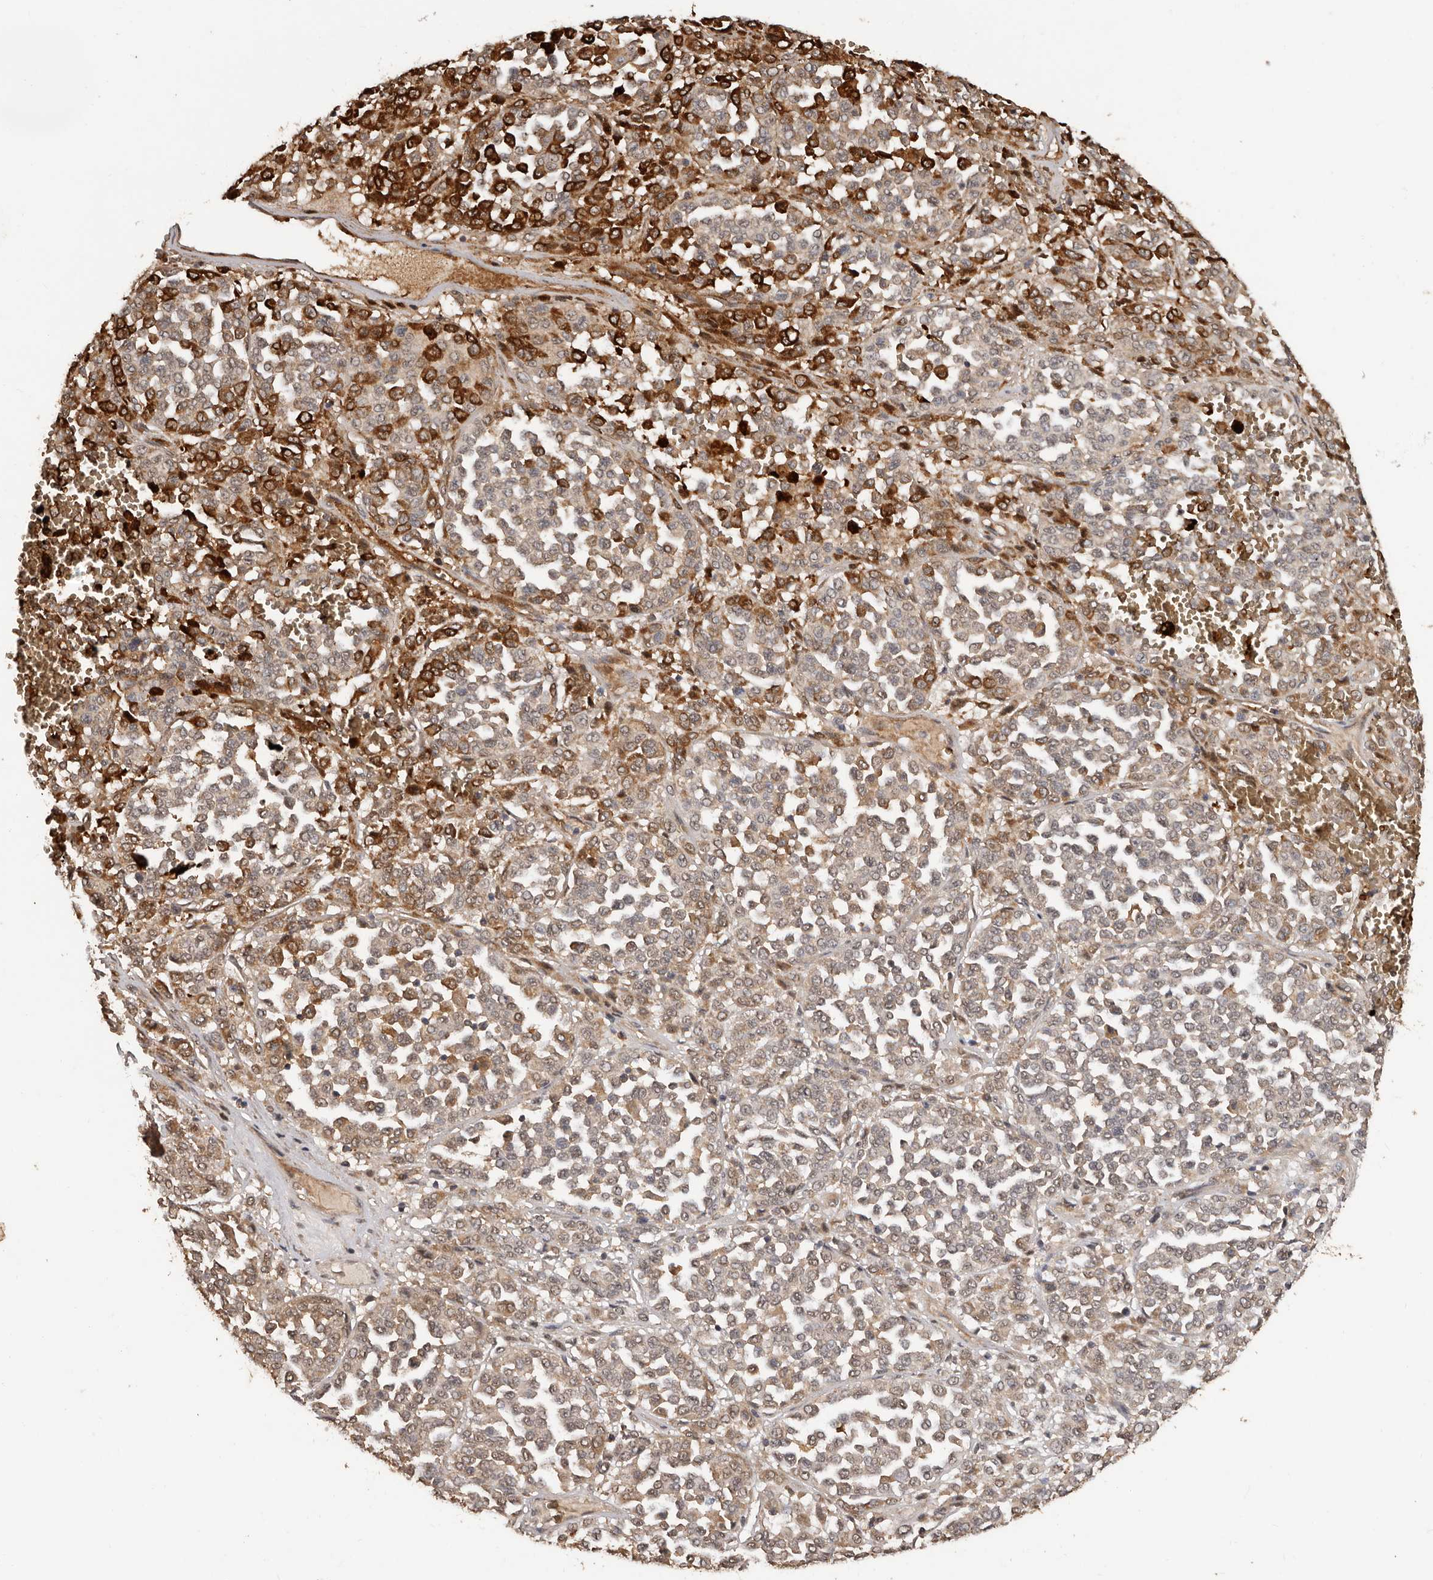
{"staining": {"intensity": "weak", "quantity": "25%-75%", "location": "cytoplasmic/membranous"}, "tissue": "melanoma", "cell_type": "Tumor cells", "image_type": "cancer", "snomed": [{"axis": "morphology", "description": "Malignant melanoma, Metastatic site"}, {"axis": "topography", "description": "Pancreas"}], "caption": "Approximately 25%-75% of tumor cells in malignant melanoma (metastatic site) exhibit weak cytoplasmic/membranous protein positivity as visualized by brown immunohistochemical staining.", "gene": "GRAMD2A", "patient": {"sex": "female", "age": 30}}